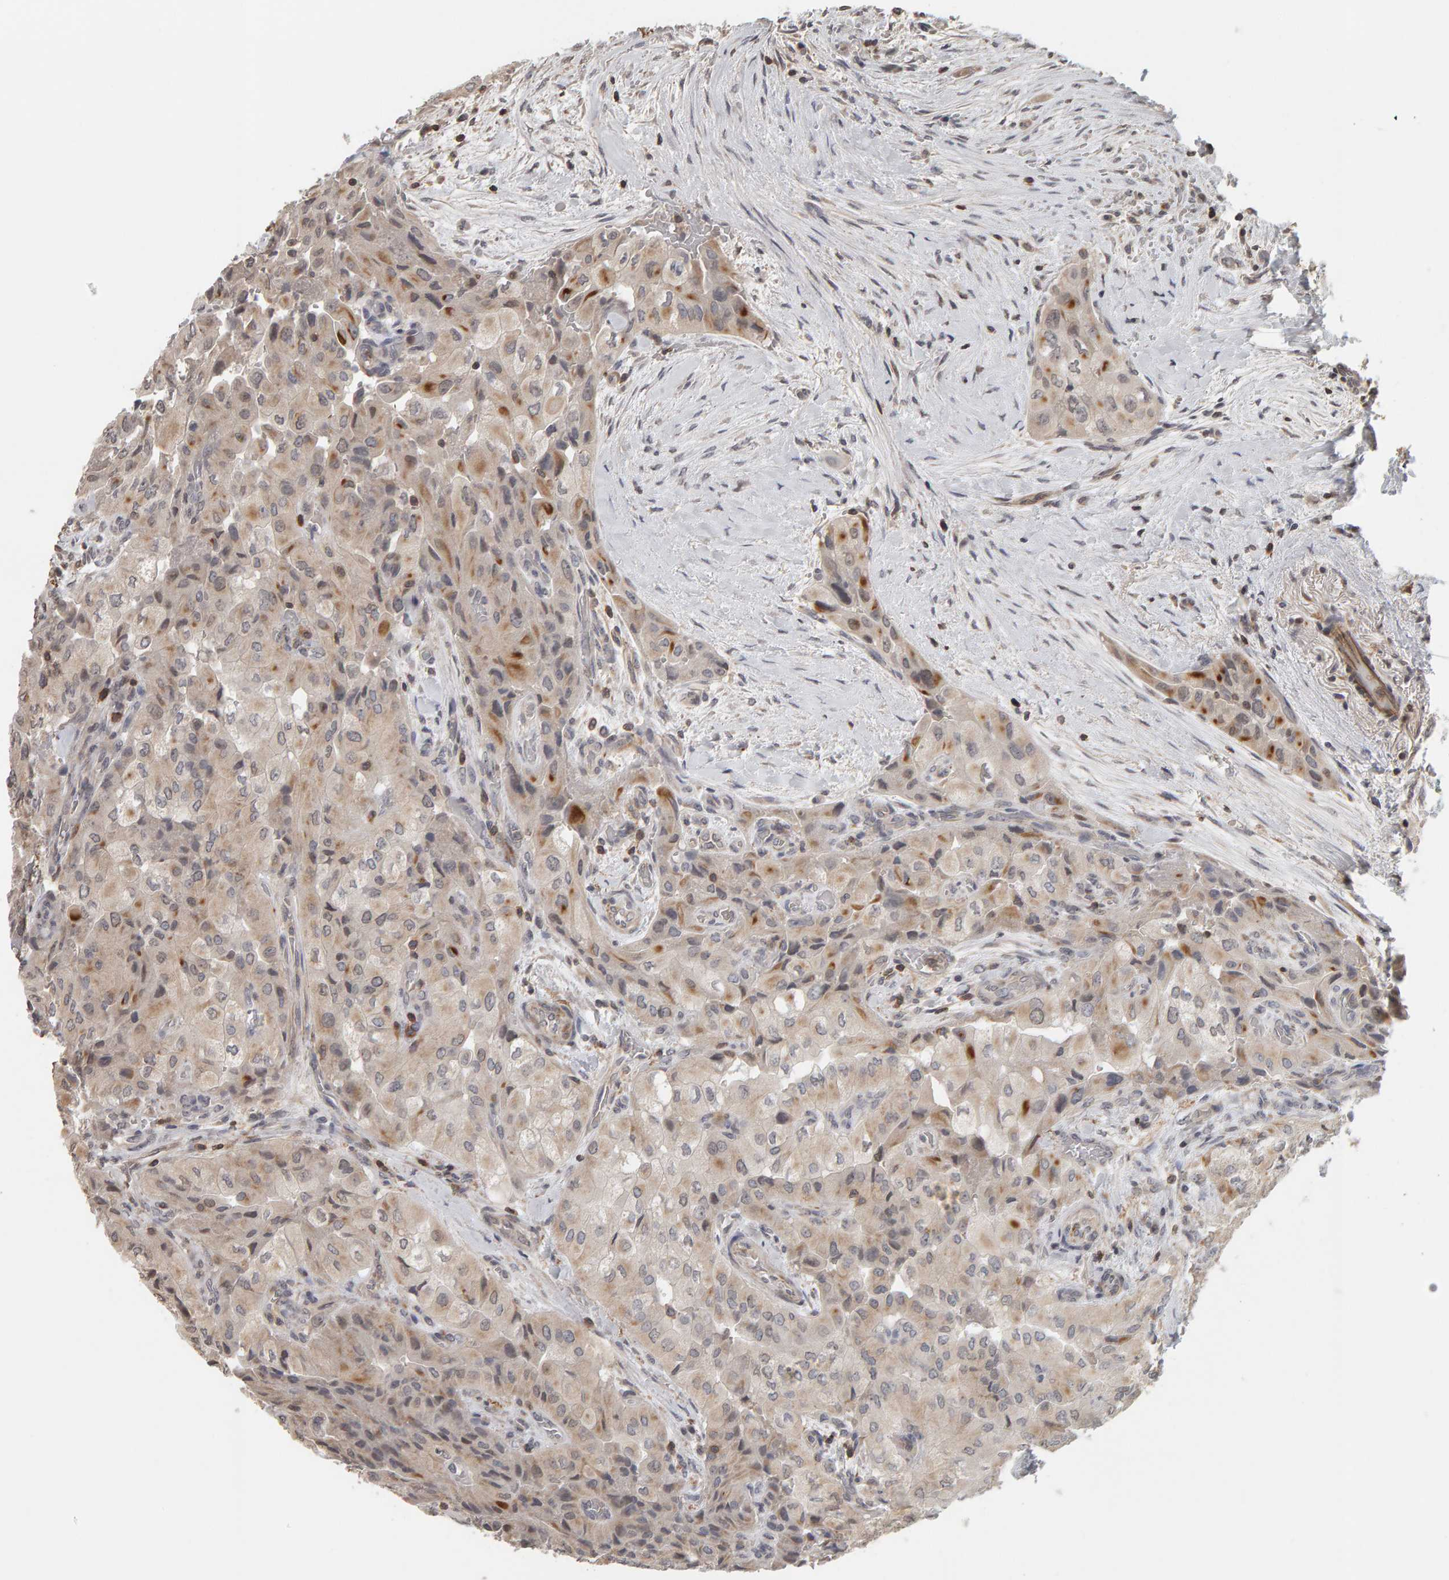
{"staining": {"intensity": "moderate", "quantity": "<25%", "location": "cytoplasmic/membranous"}, "tissue": "thyroid cancer", "cell_type": "Tumor cells", "image_type": "cancer", "snomed": [{"axis": "morphology", "description": "Papillary adenocarcinoma, NOS"}, {"axis": "topography", "description": "Thyroid gland"}], "caption": "Moderate cytoplasmic/membranous staining is present in about <25% of tumor cells in thyroid cancer (papillary adenocarcinoma).", "gene": "TEFM", "patient": {"sex": "female", "age": 59}}